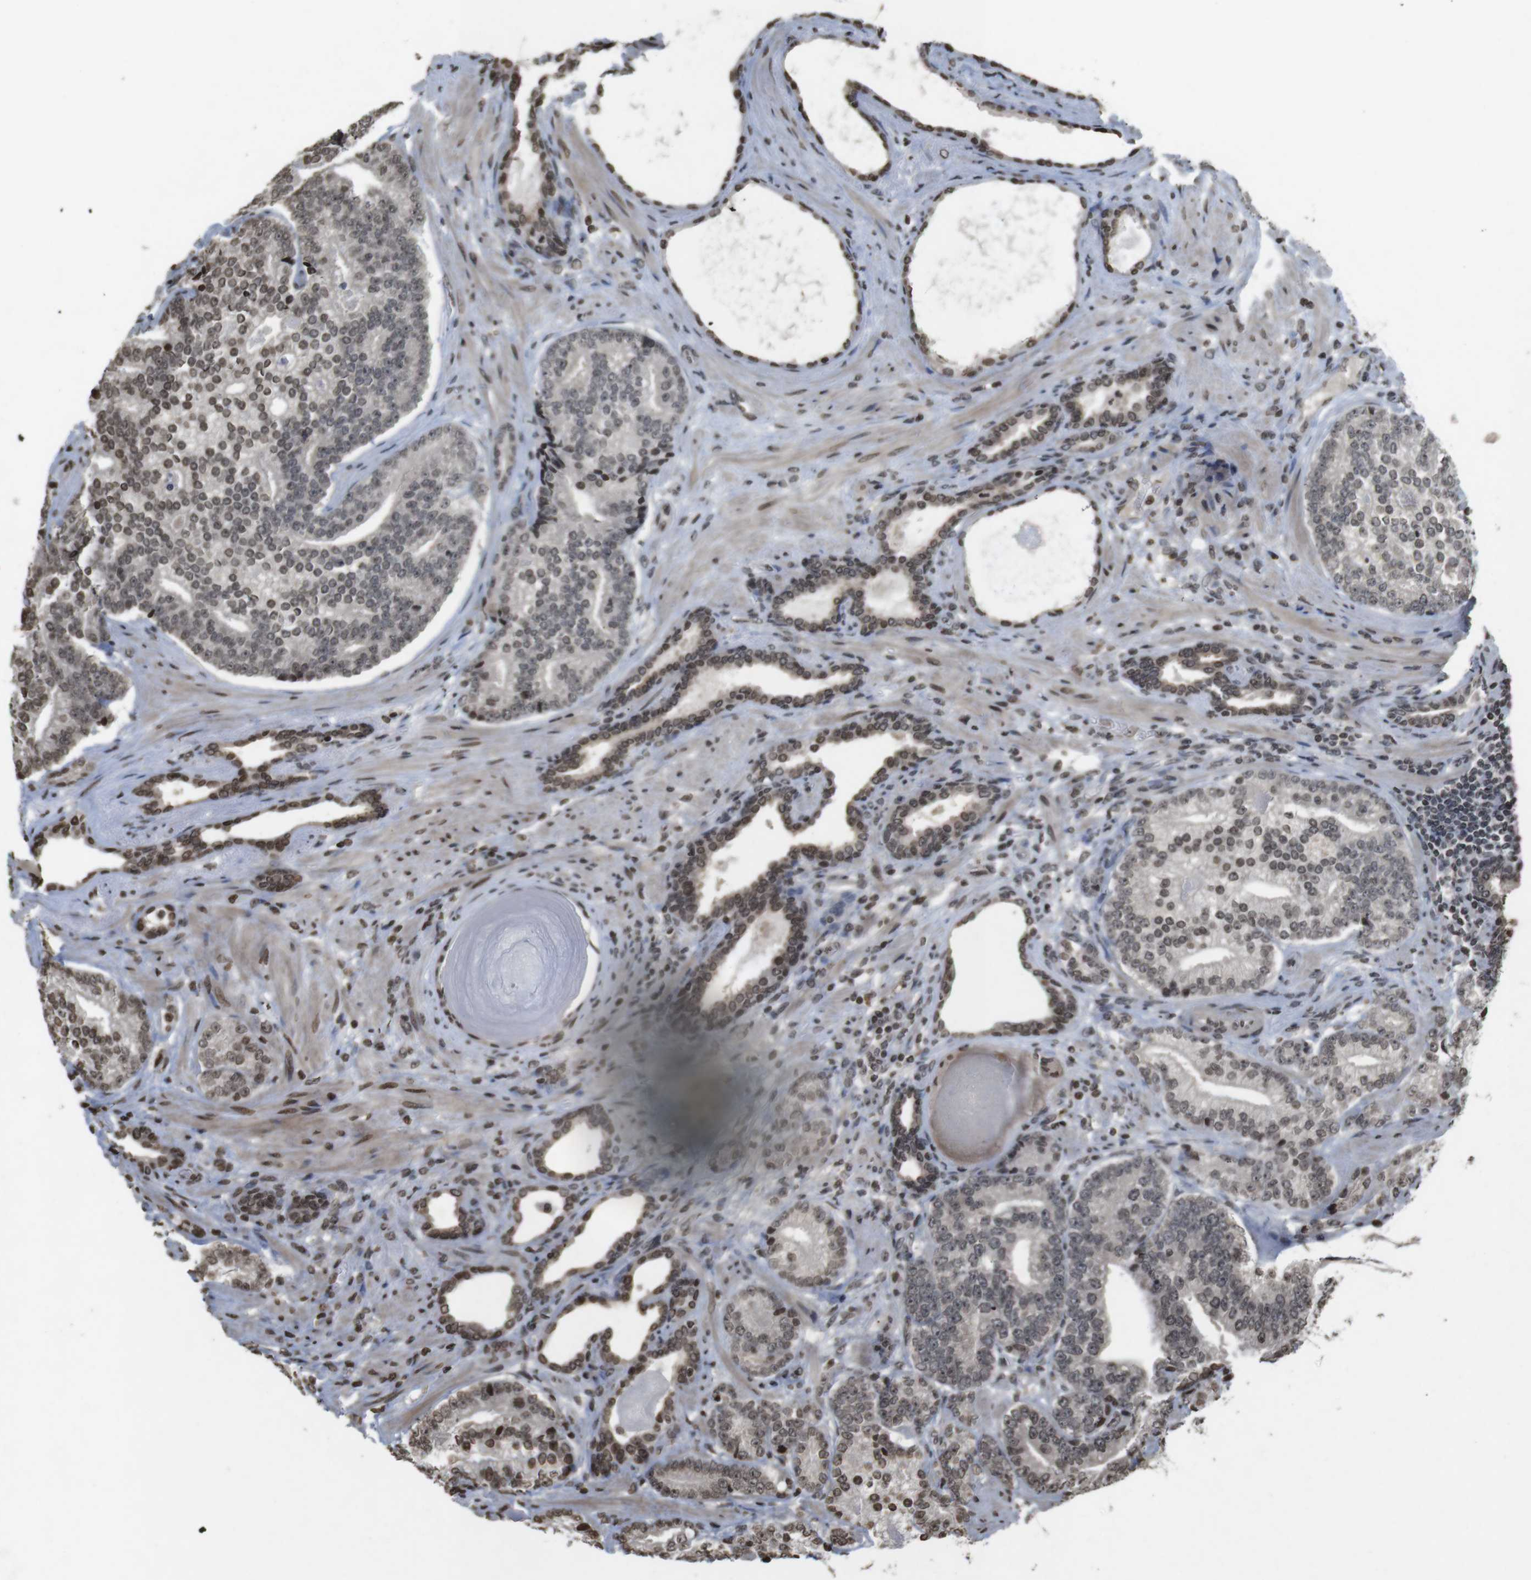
{"staining": {"intensity": "weak", "quantity": ">75%", "location": "nuclear"}, "tissue": "prostate cancer", "cell_type": "Tumor cells", "image_type": "cancer", "snomed": [{"axis": "morphology", "description": "Adenocarcinoma, High grade"}, {"axis": "topography", "description": "Prostate"}], "caption": "Adenocarcinoma (high-grade) (prostate) tissue exhibits weak nuclear staining in approximately >75% of tumor cells", "gene": "FOXA3", "patient": {"sex": "male", "age": 61}}